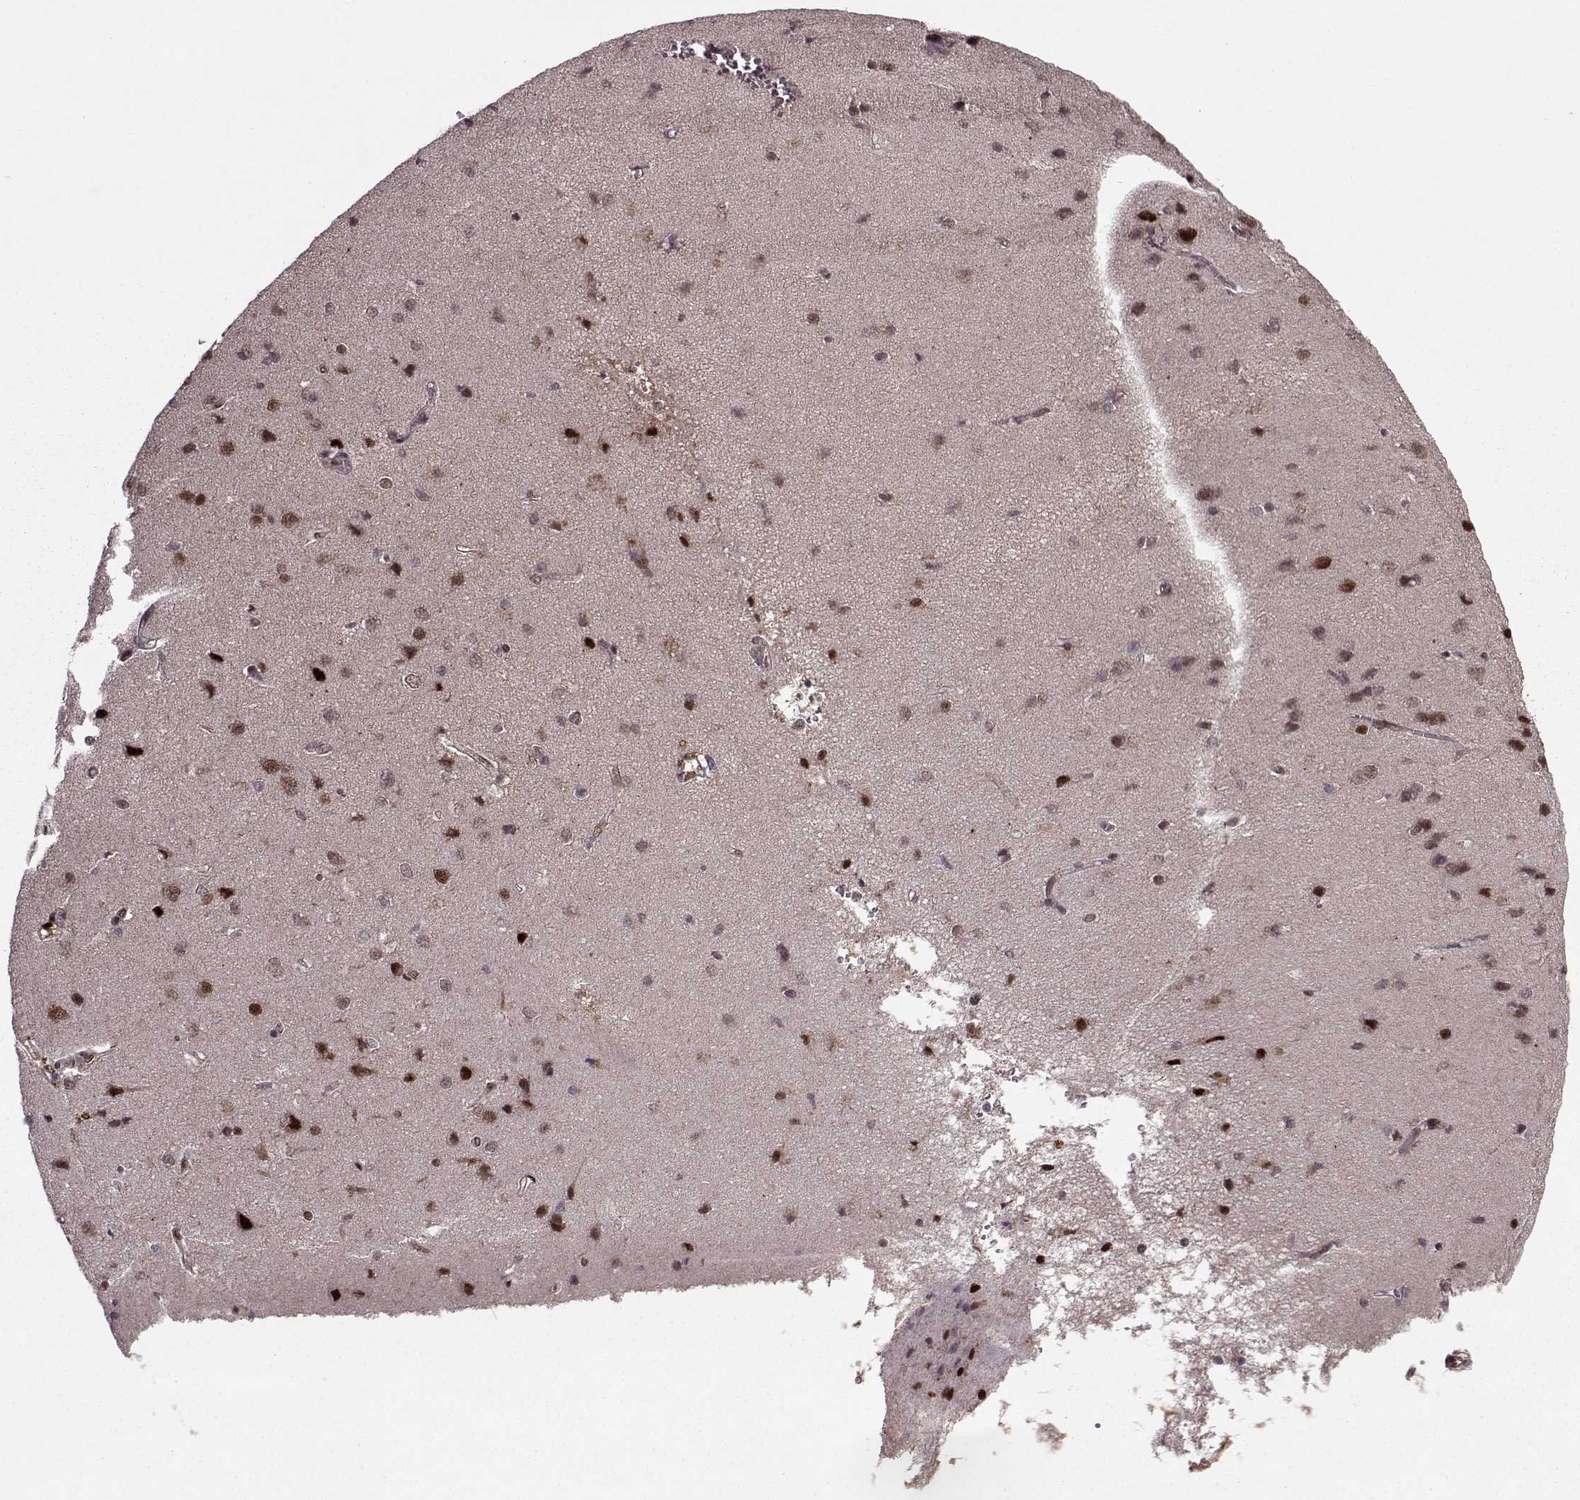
{"staining": {"intensity": "moderate", "quantity": "<25%", "location": "cytoplasmic/membranous,nuclear"}, "tissue": "cerebral cortex", "cell_type": "Endothelial cells", "image_type": "normal", "snomed": [{"axis": "morphology", "description": "Normal tissue, NOS"}, {"axis": "topography", "description": "Cerebral cortex"}], "caption": "Moderate cytoplasmic/membranous,nuclear positivity is identified in about <25% of endothelial cells in unremarkable cerebral cortex. The protein is shown in brown color, while the nuclei are stained blue.", "gene": "PSMA7", "patient": {"sex": "male", "age": 37}}